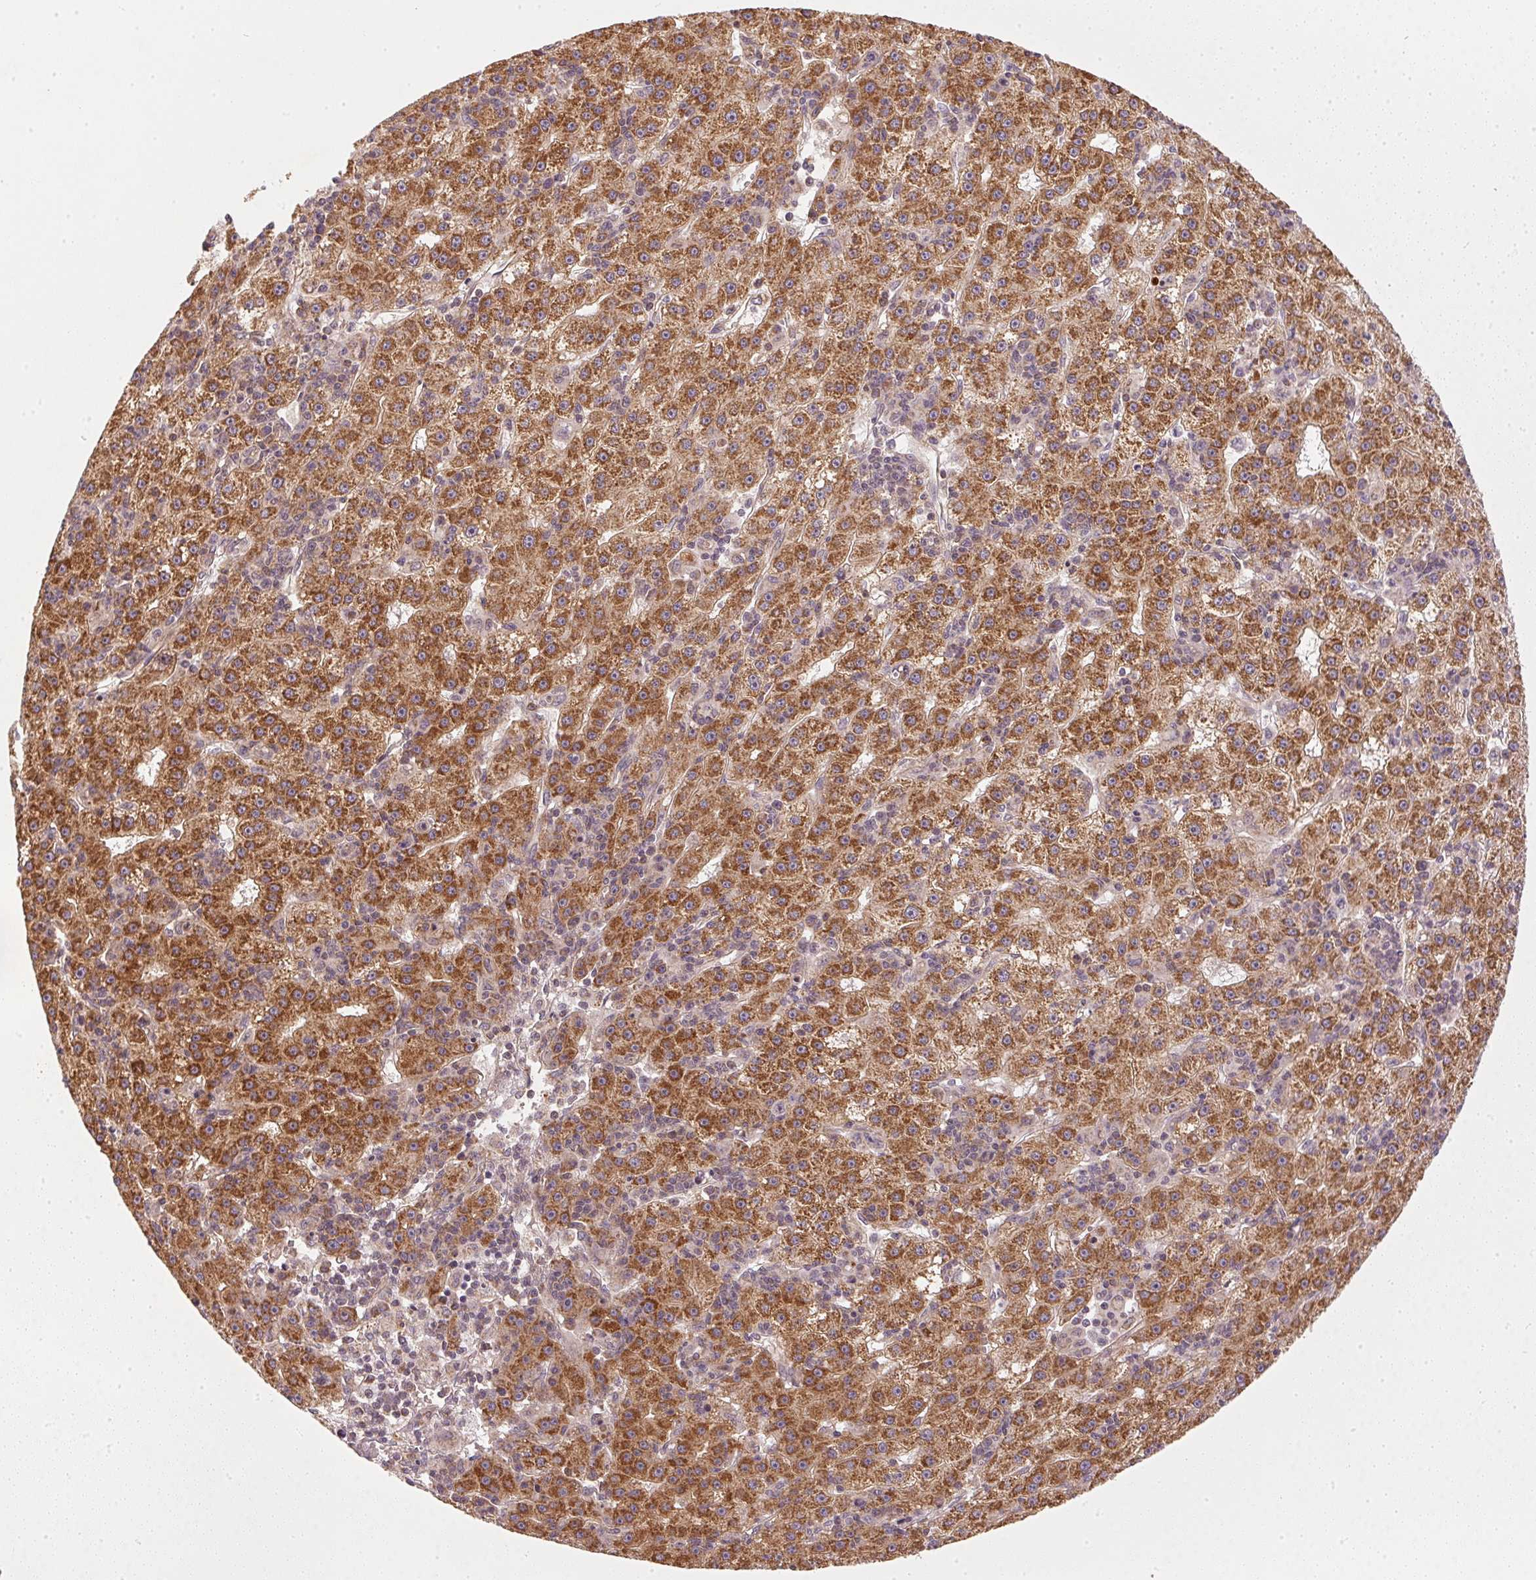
{"staining": {"intensity": "strong", "quantity": ">75%", "location": "cytoplasmic/membranous"}, "tissue": "liver cancer", "cell_type": "Tumor cells", "image_type": "cancer", "snomed": [{"axis": "morphology", "description": "Carcinoma, Hepatocellular, NOS"}, {"axis": "topography", "description": "Liver"}], "caption": "Immunohistochemistry histopathology image of liver hepatocellular carcinoma stained for a protein (brown), which exhibits high levels of strong cytoplasmic/membranous positivity in about >75% of tumor cells.", "gene": "NADK2", "patient": {"sex": "male", "age": 76}}